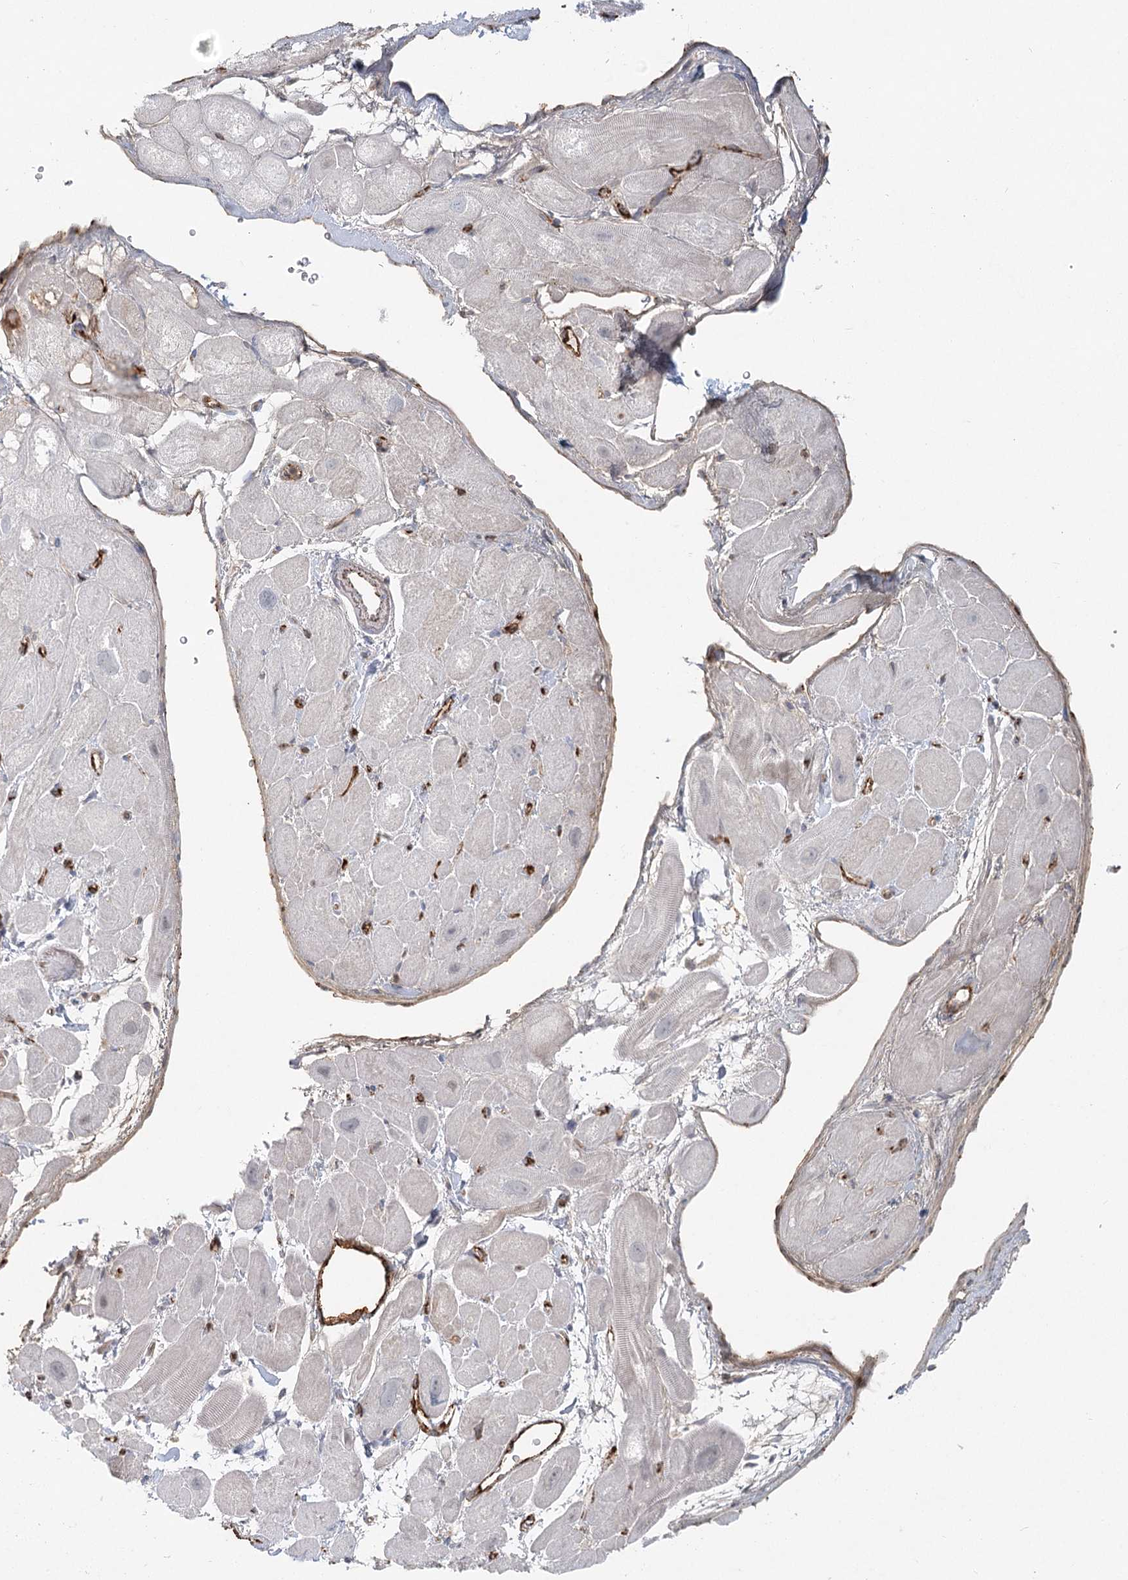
{"staining": {"intensity": "negative", "quantity": "none", "location": "none"}, "tissue": "heart muscle", "cell_type": "Cardiomyocytes", "image_type": "normal", "snomed": [{"axis": "morphology", "description": "Normal tissue, NOS"}, {"axis": "topography", "description": "Heart"}], "caption": "There is no significant positivity in cardiomyocytes of heart muscle. The staining was performed using DAB to visualize the protein expression in brown, while the nuclei were stained in blue with hematoxylin (Magnification: 20x).", "gene": "KBTBD4", "patient": {"sex": "male", "age": 49}}